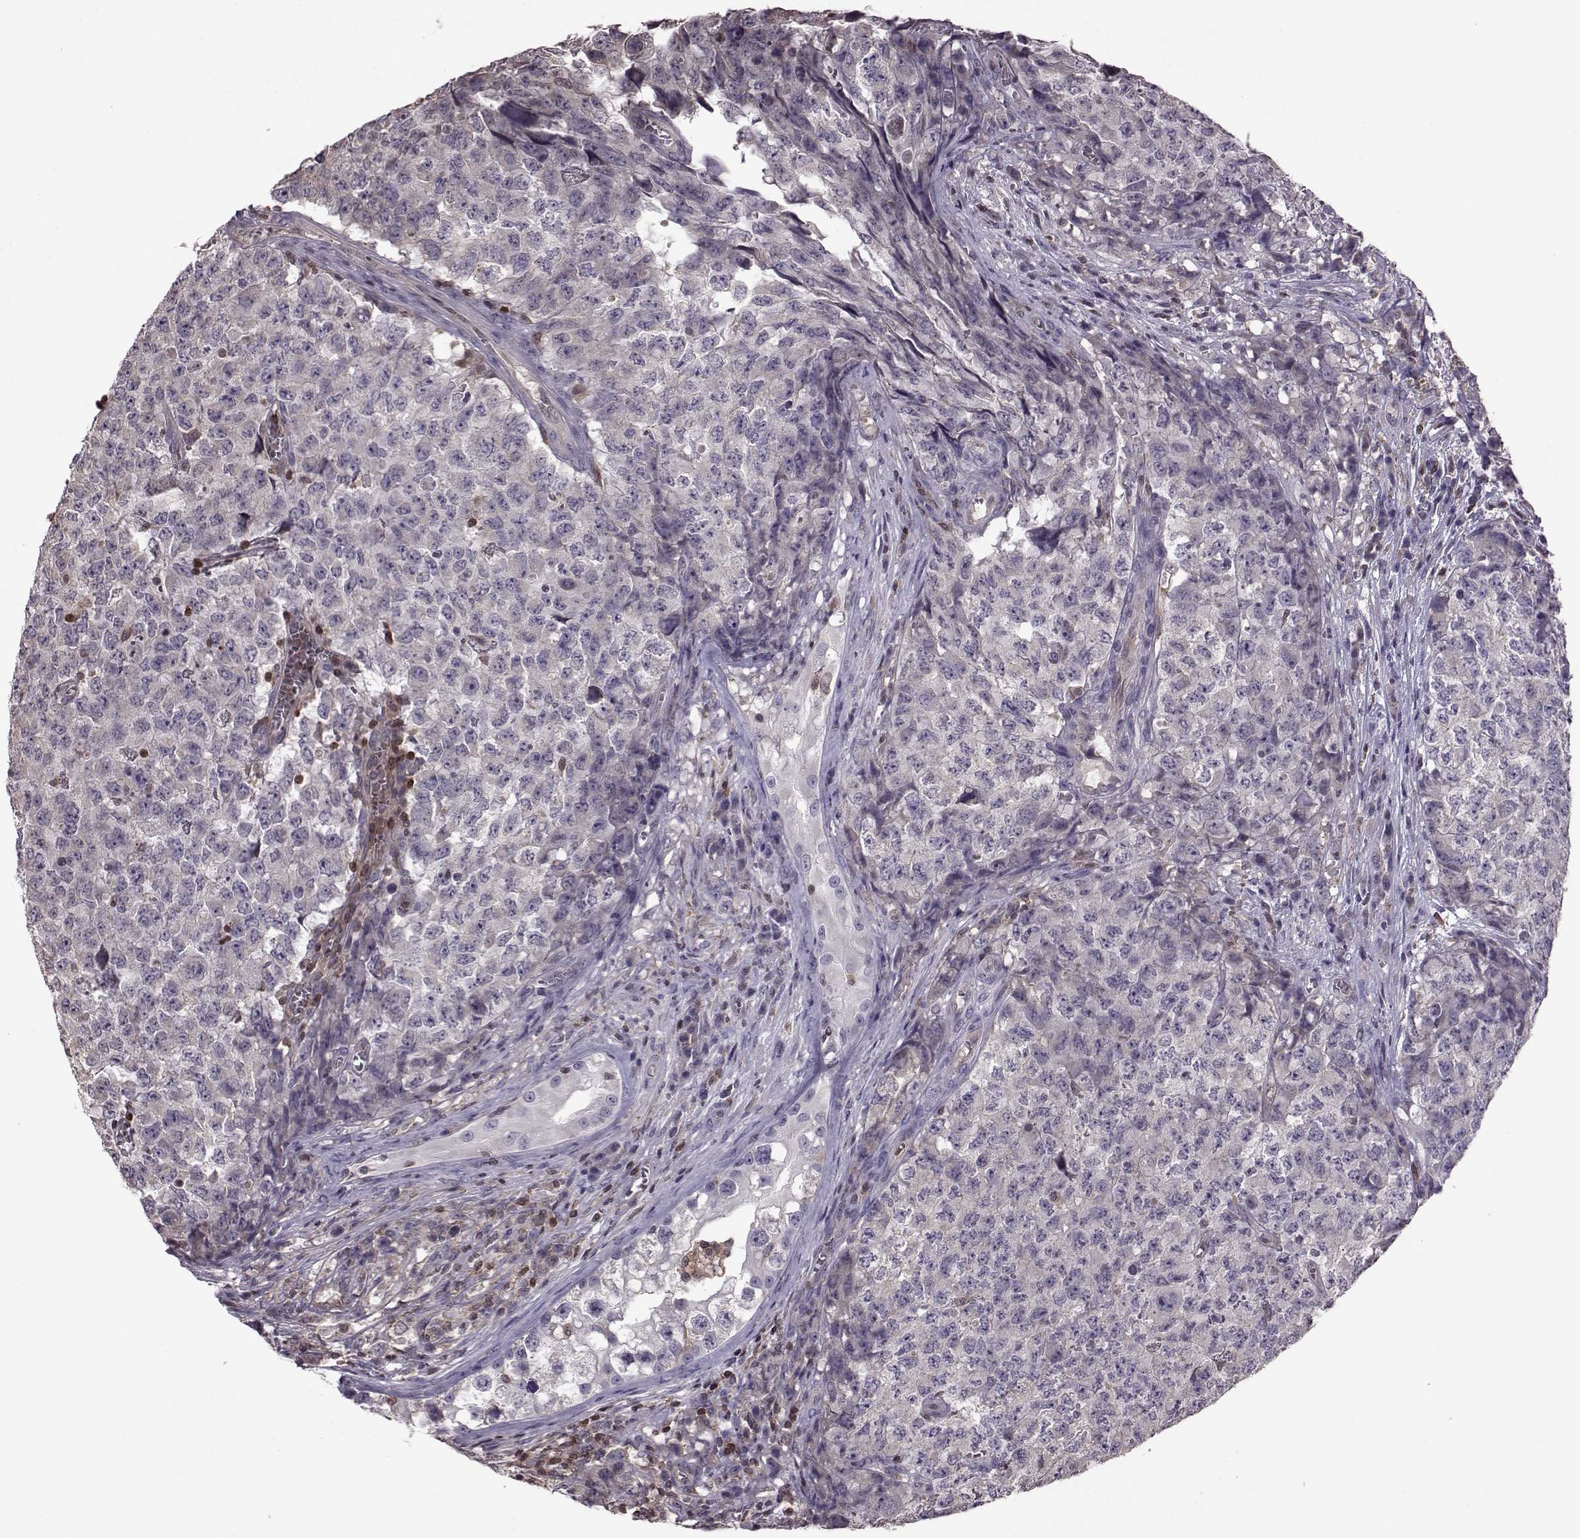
{"staining": {"intensity": "negative", "quantity": "none", "location": "none"}, "tissue": "testis cancer", "cell_type": "Tumor cells", "image_type": "cancer", "snomed": [{"axis": "morphology", "description": "Carcinoma, Embryonal, NOS"}, {"axis": "topography", "description": "Testis"}], "caption": "The immunohistochemistry histopathology image has no significant positivity in tumor cells of testis cancer (embryonal carcinoma) tissue. The staining is performed using DAB brown chromogen with nuclei counter-stained in using hematoxylin.", "gene": "CDC42SE1", "patient": {"sex": "male", "age": 23}}